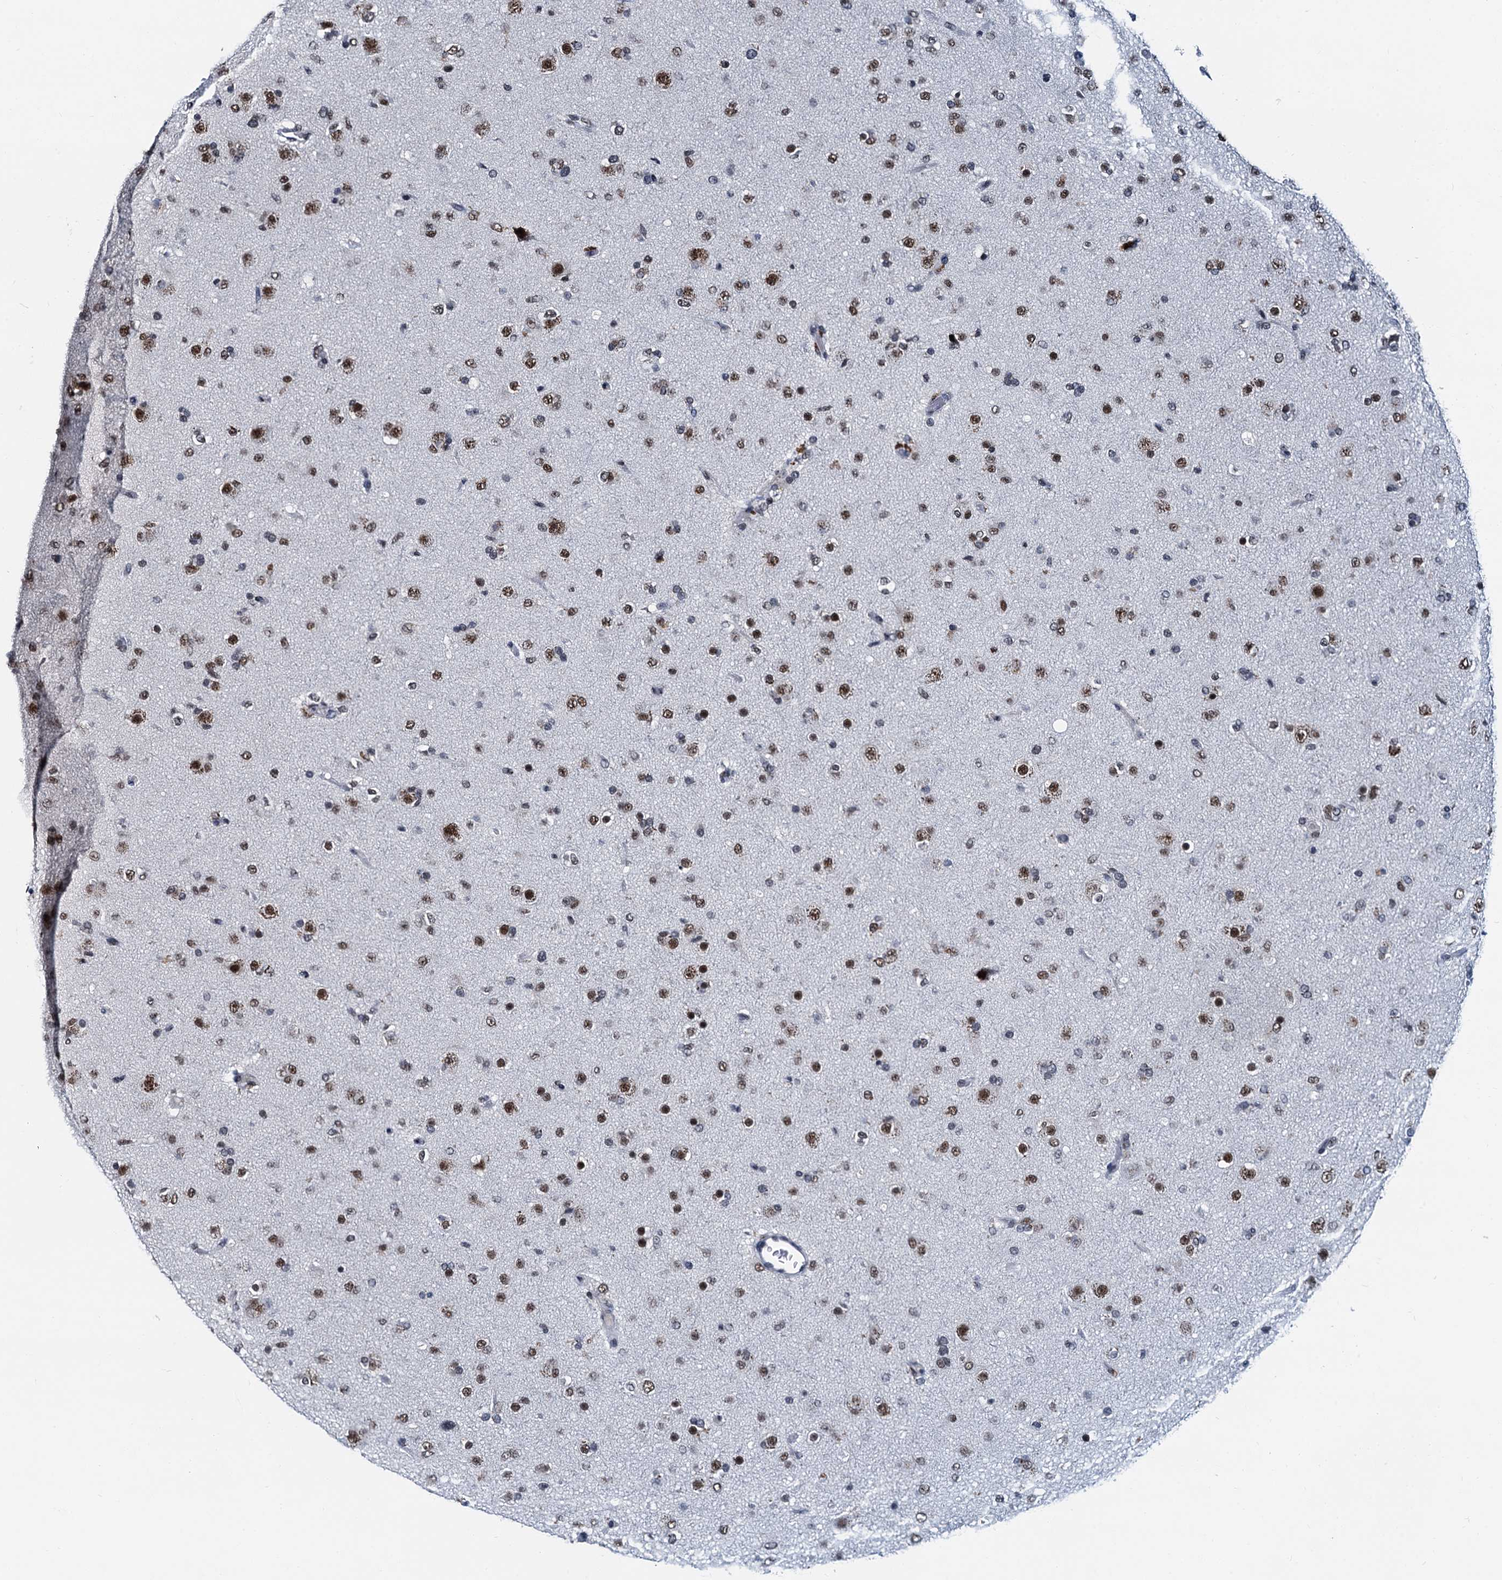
{"staining": {"intensity": "moderate", "quantity": ">75%", "location": "nuclear"}, "tissue": "glioma", "cell_type": "Tumor cells", "image_type": "cancer", "snomed": [{"axis": "morphology", "description": "Glioma, malignant, Low grade"}, {"axis": "topography", "description": "Brain"}], "caption": "A high-resolution micrograph shows immunohistochemistry (IHC) staining of low-grade glioma (malignant), which shows moderate nuclear positivity in approximately >75% of tumor cells.", "gene": "SNRPD1", "patient": {"sex": "male", "age": 65}}